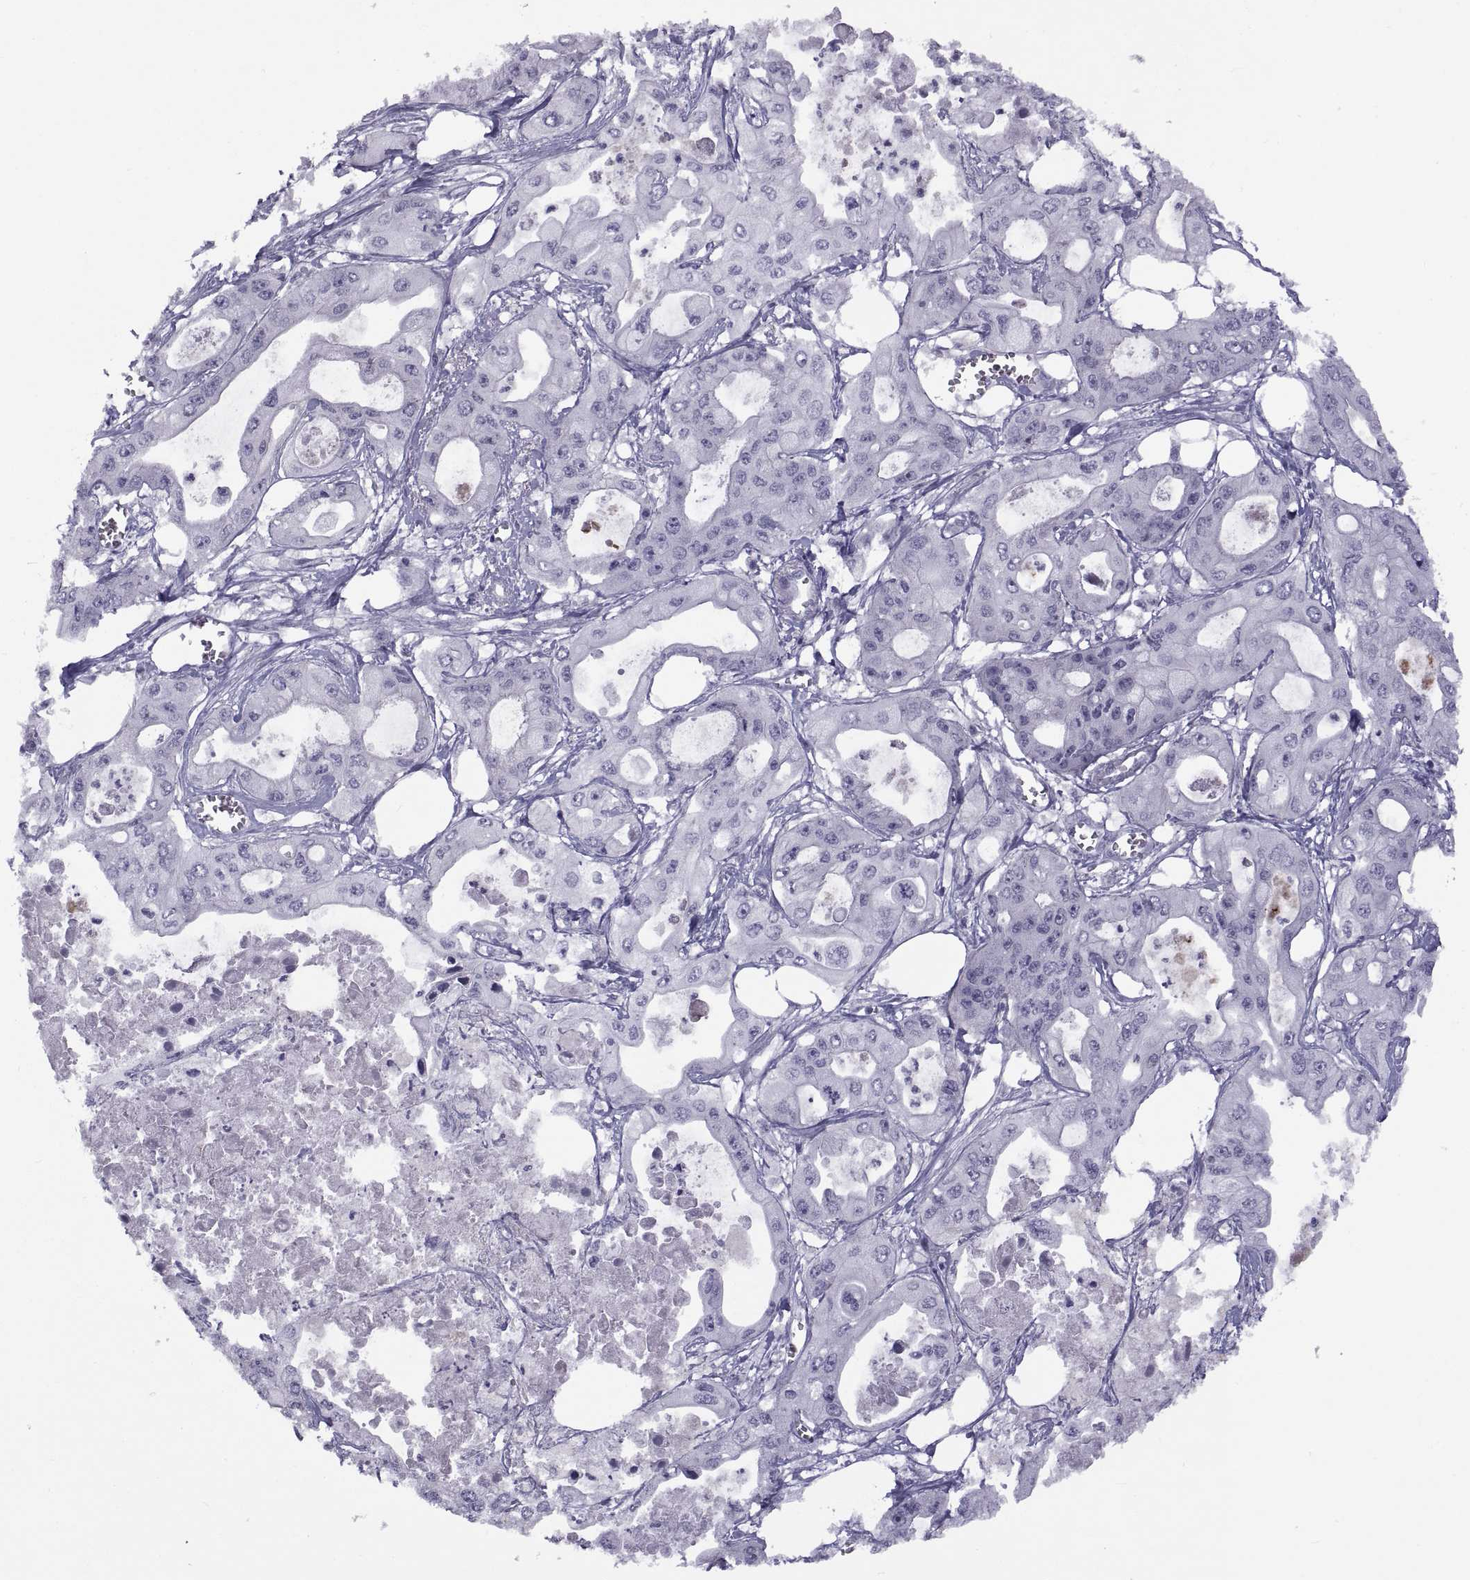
{"staining": {"intensity": "negative", "quantity": "none", "location": "none"}, "tissue": "pancreatic cancer", "cell_type": "Tumor cells", "image_type": "cancer", "snomed": [{"axis": "morphology", "description": "Adenocarcinoma, NOS"}, {"axis": "topography", "description": "Pancreas"}], "caption": "Immunohistochemical staining of human pancreatic cancer shows no significant expression in tumor cells.", "gene": "TMEM158", "patient": {"sex": "male", "age": 70}}